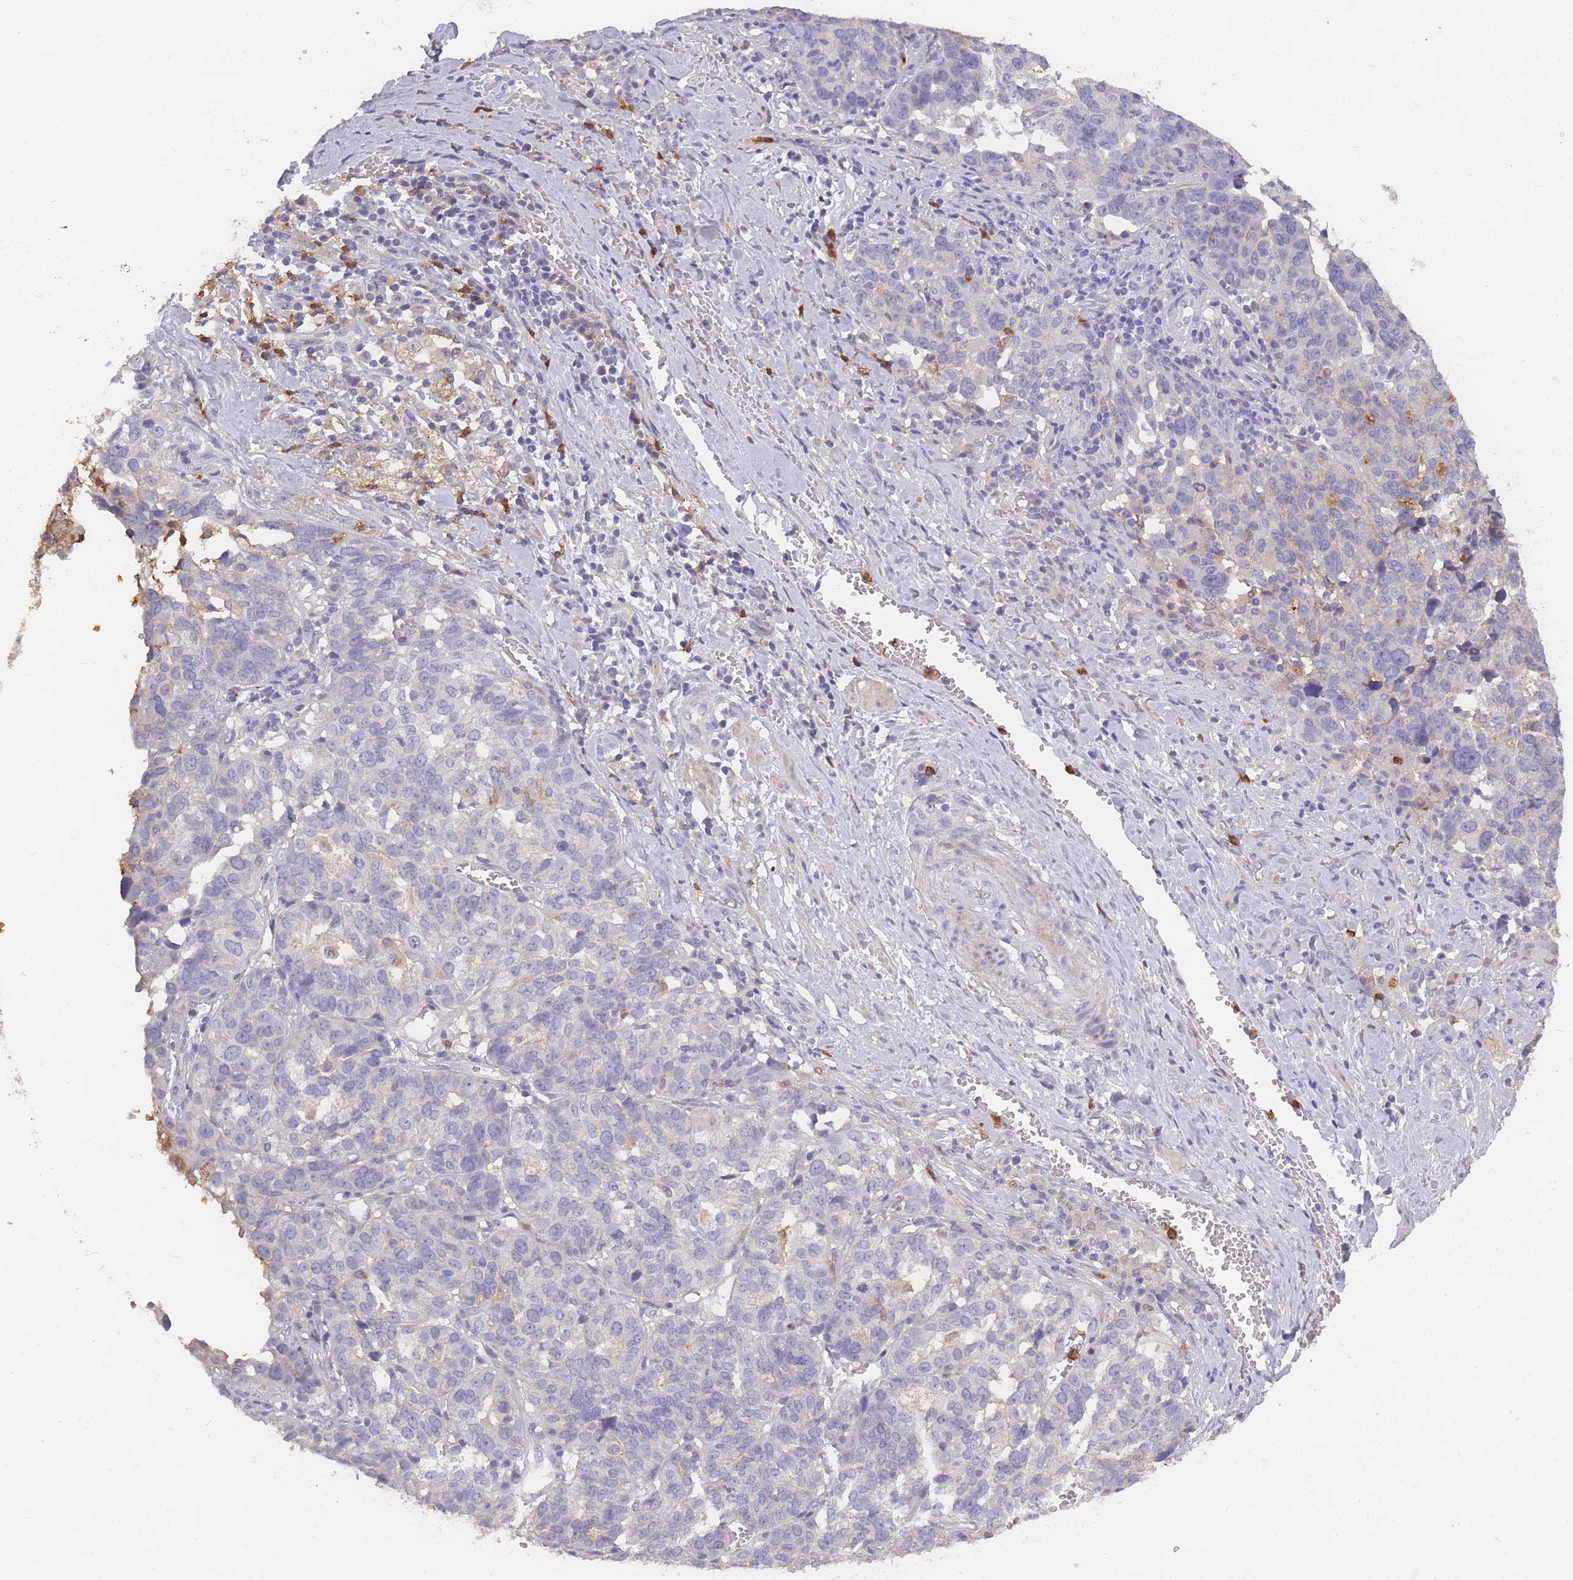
{"staining": {"intensity": "negative", "quantity": "none", "location": "none"}, "tissue": "ovarian cancer", "cell_type": "Tumor cells", "image_type": "cancer", "snomed": [{"axis": "morphology", "description": "Cystadenocarcinoma, serous, NOS"}, {"axis": "topography", "description": "Ovary"}], "caption": "Human ovarian cancer (serous cystadenocarcinoma) stained for a protein using immunohistochemistry reveals no positivity in tumor cells.", "gene": "BST1", "patient": {"sex": "female", "age": 59}}